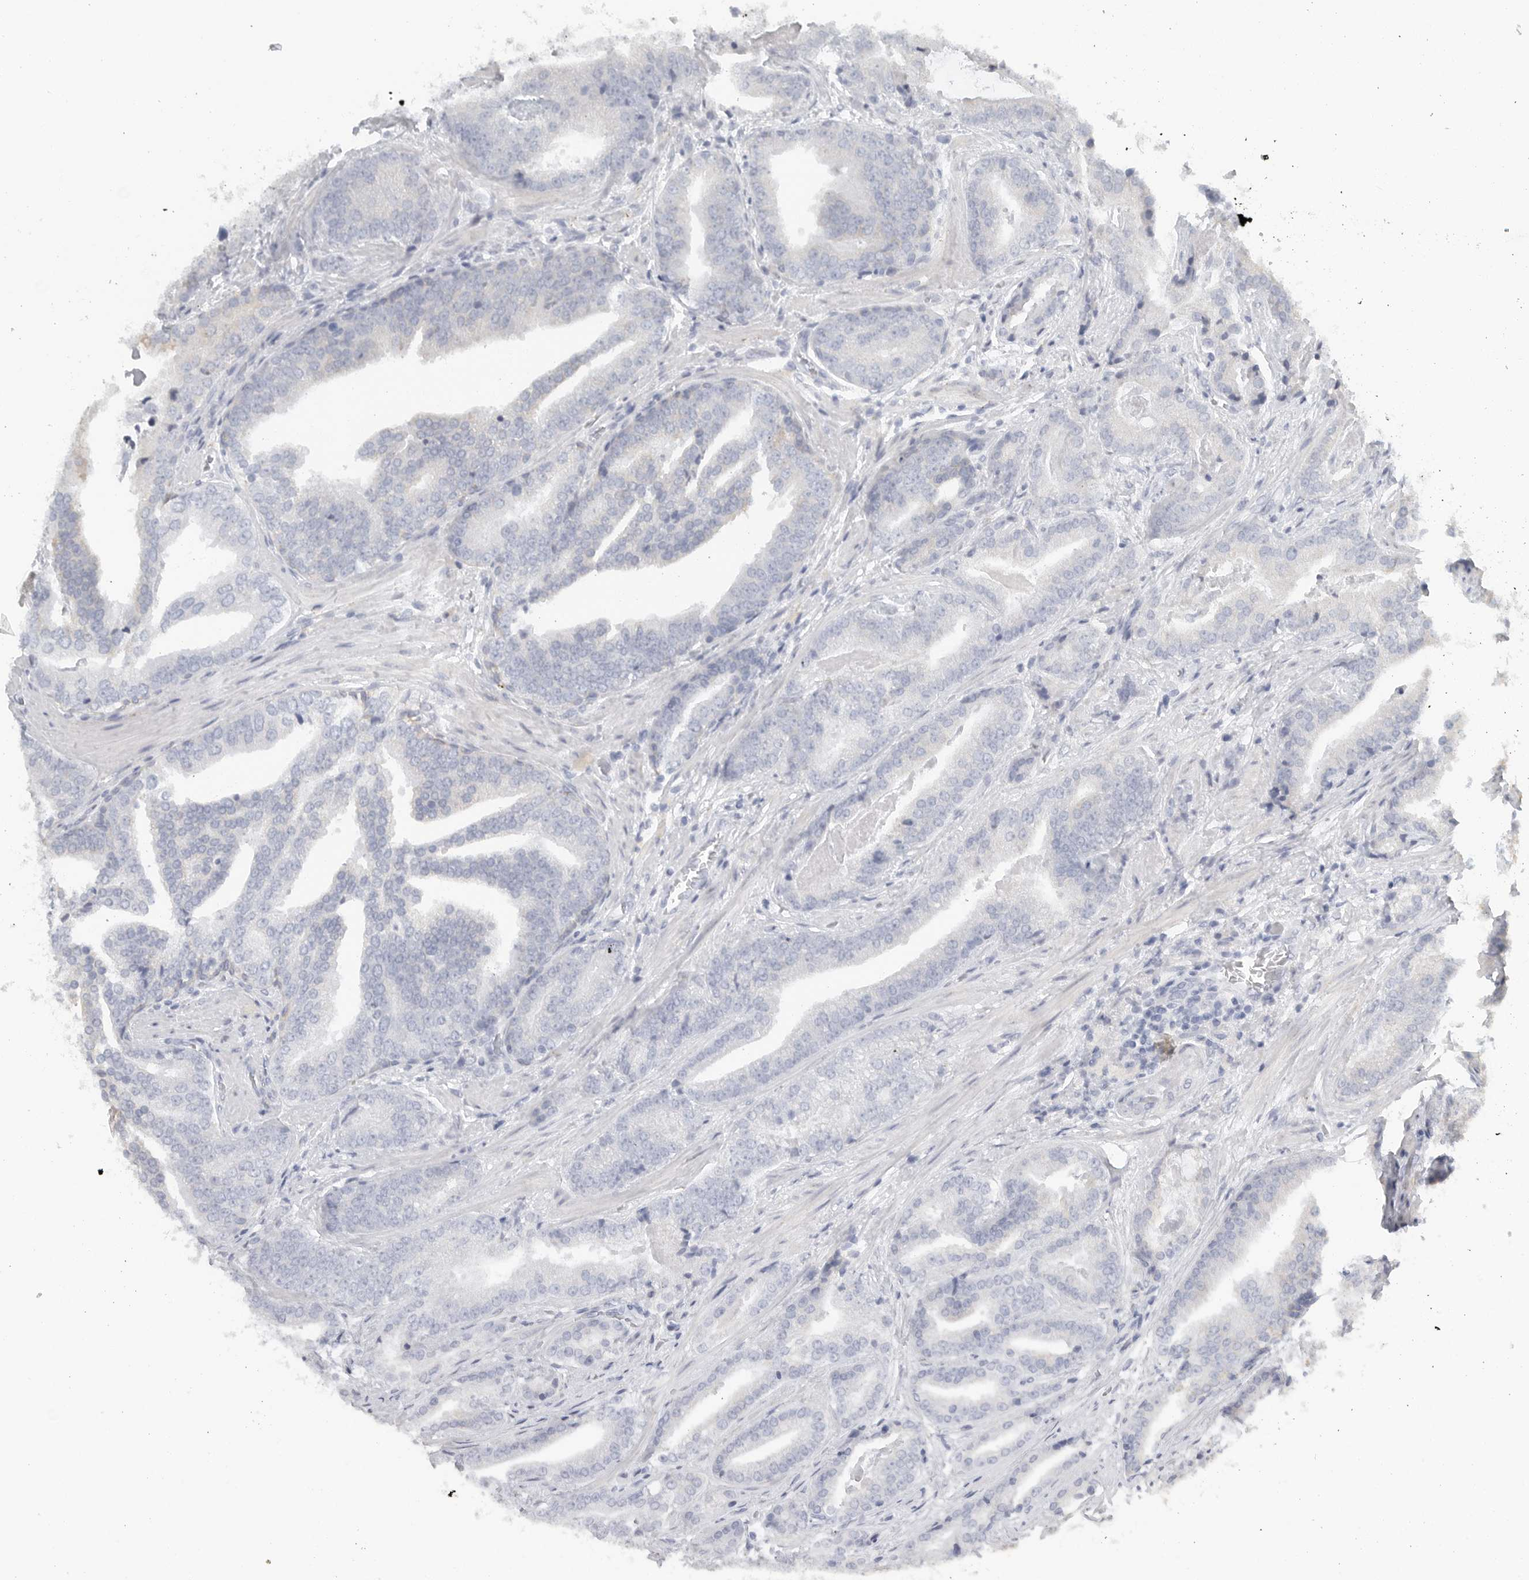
{"staining": {"intensity": "negative", "quantity": "none", "location": "none"}, "tissue": "prostate cancer", "cell_type": "Tumor cells", "image_type": "cancer", "snomed": [{"axis": "morphology", "description": "Adenocarcinoma, Low grade"}, {"axis": "topography", "description": "Prostate"}], "caption": "This is a micrograph of immunohistochemistry staining of prostate cancer (low-grade adenocarcinoma), which shows no staining in tumor cells.", "gene": "PAM", "patient": {"sex": "male", "age": 67}}